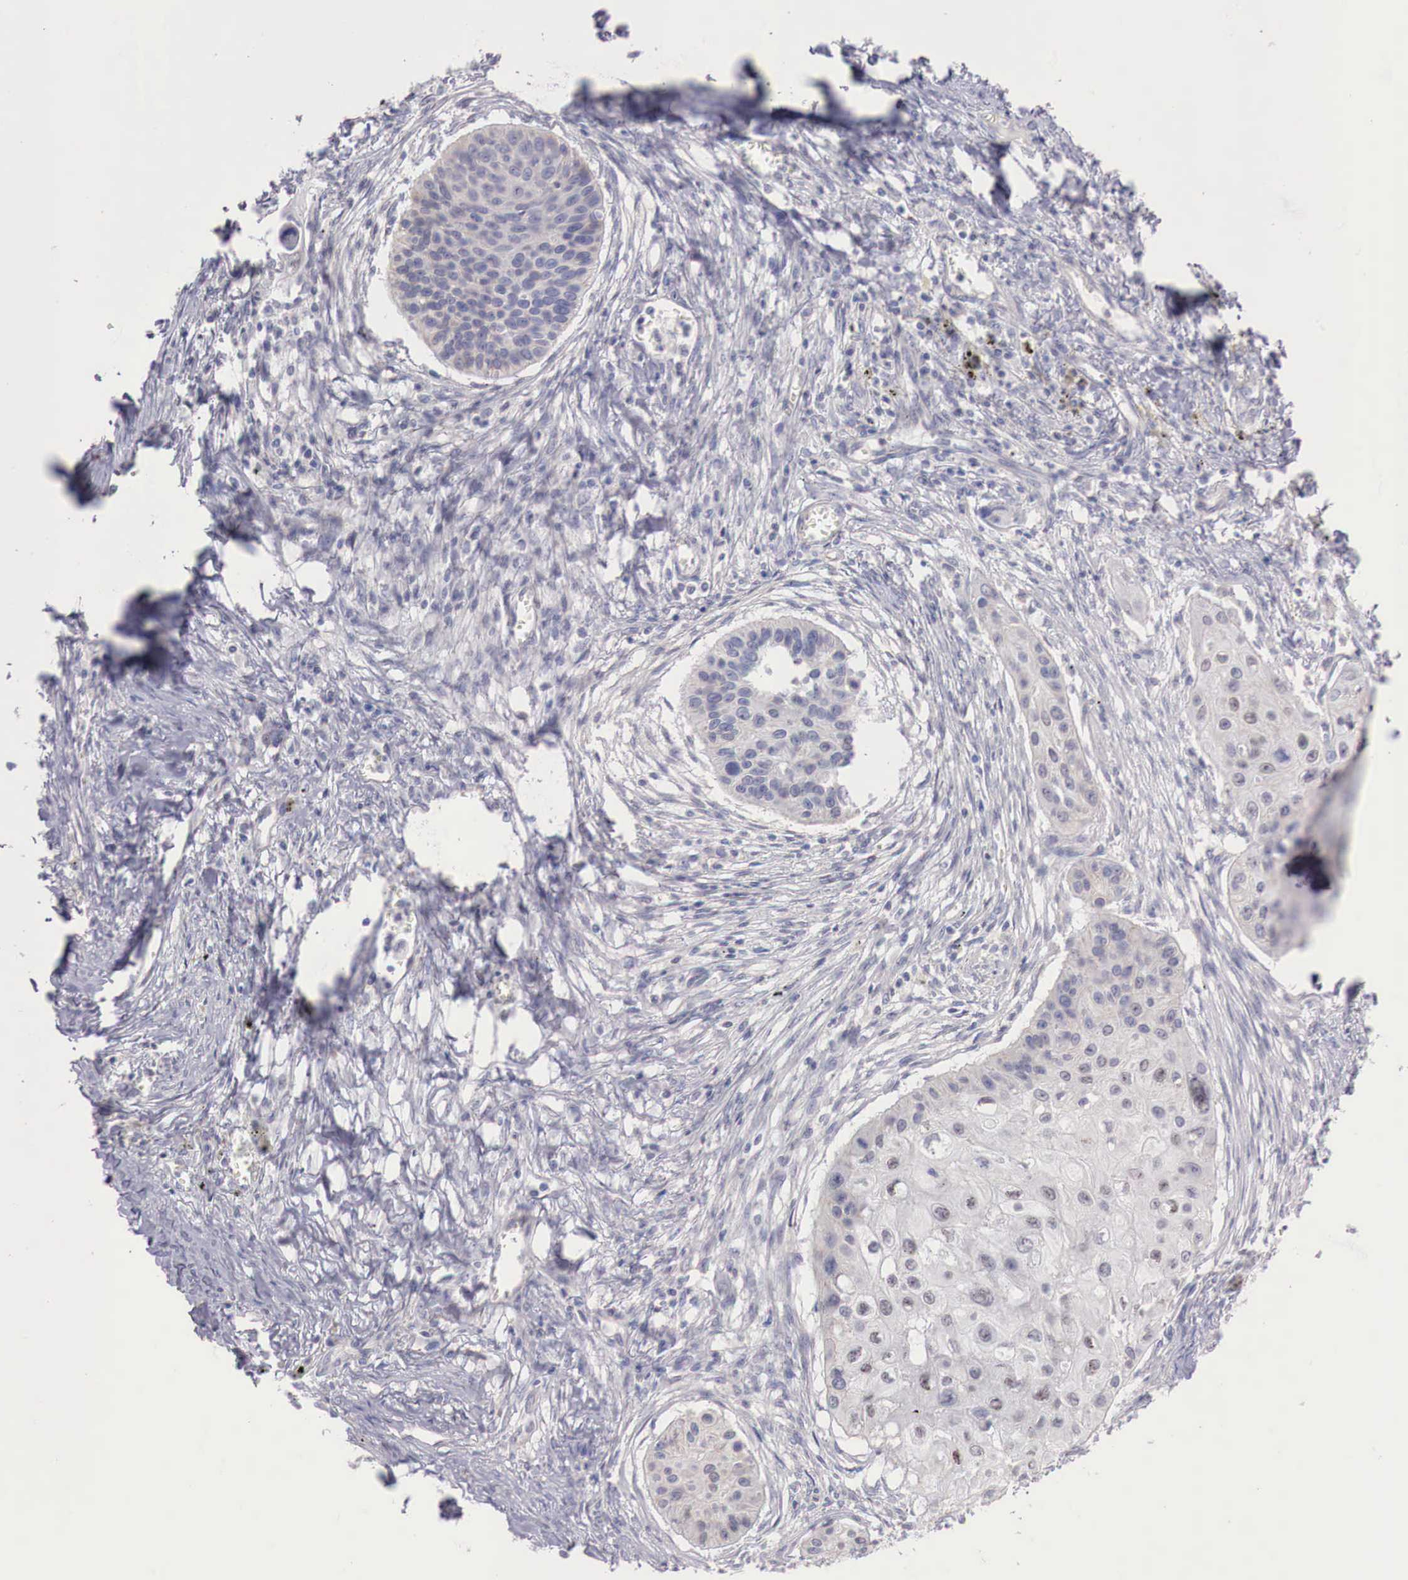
{"staining": {"intensity": "negative", "quantity": "none", "location": "none"}, "tissue": "lung cancer", "cell_type": "Tumor cells", "image_type": "cancer", "snomed": [{"axis": "morphology", "description": "Squamous cell carcinoma, NOS"}, {"axis": "topography", "description": "Lung"}], "caption": "Tumor cells are negative for brown protein staining in lung cancer (squamous cell carcinoma).", "gene": "TRIM13", "patient": {"sex": "male", "age": 71}}